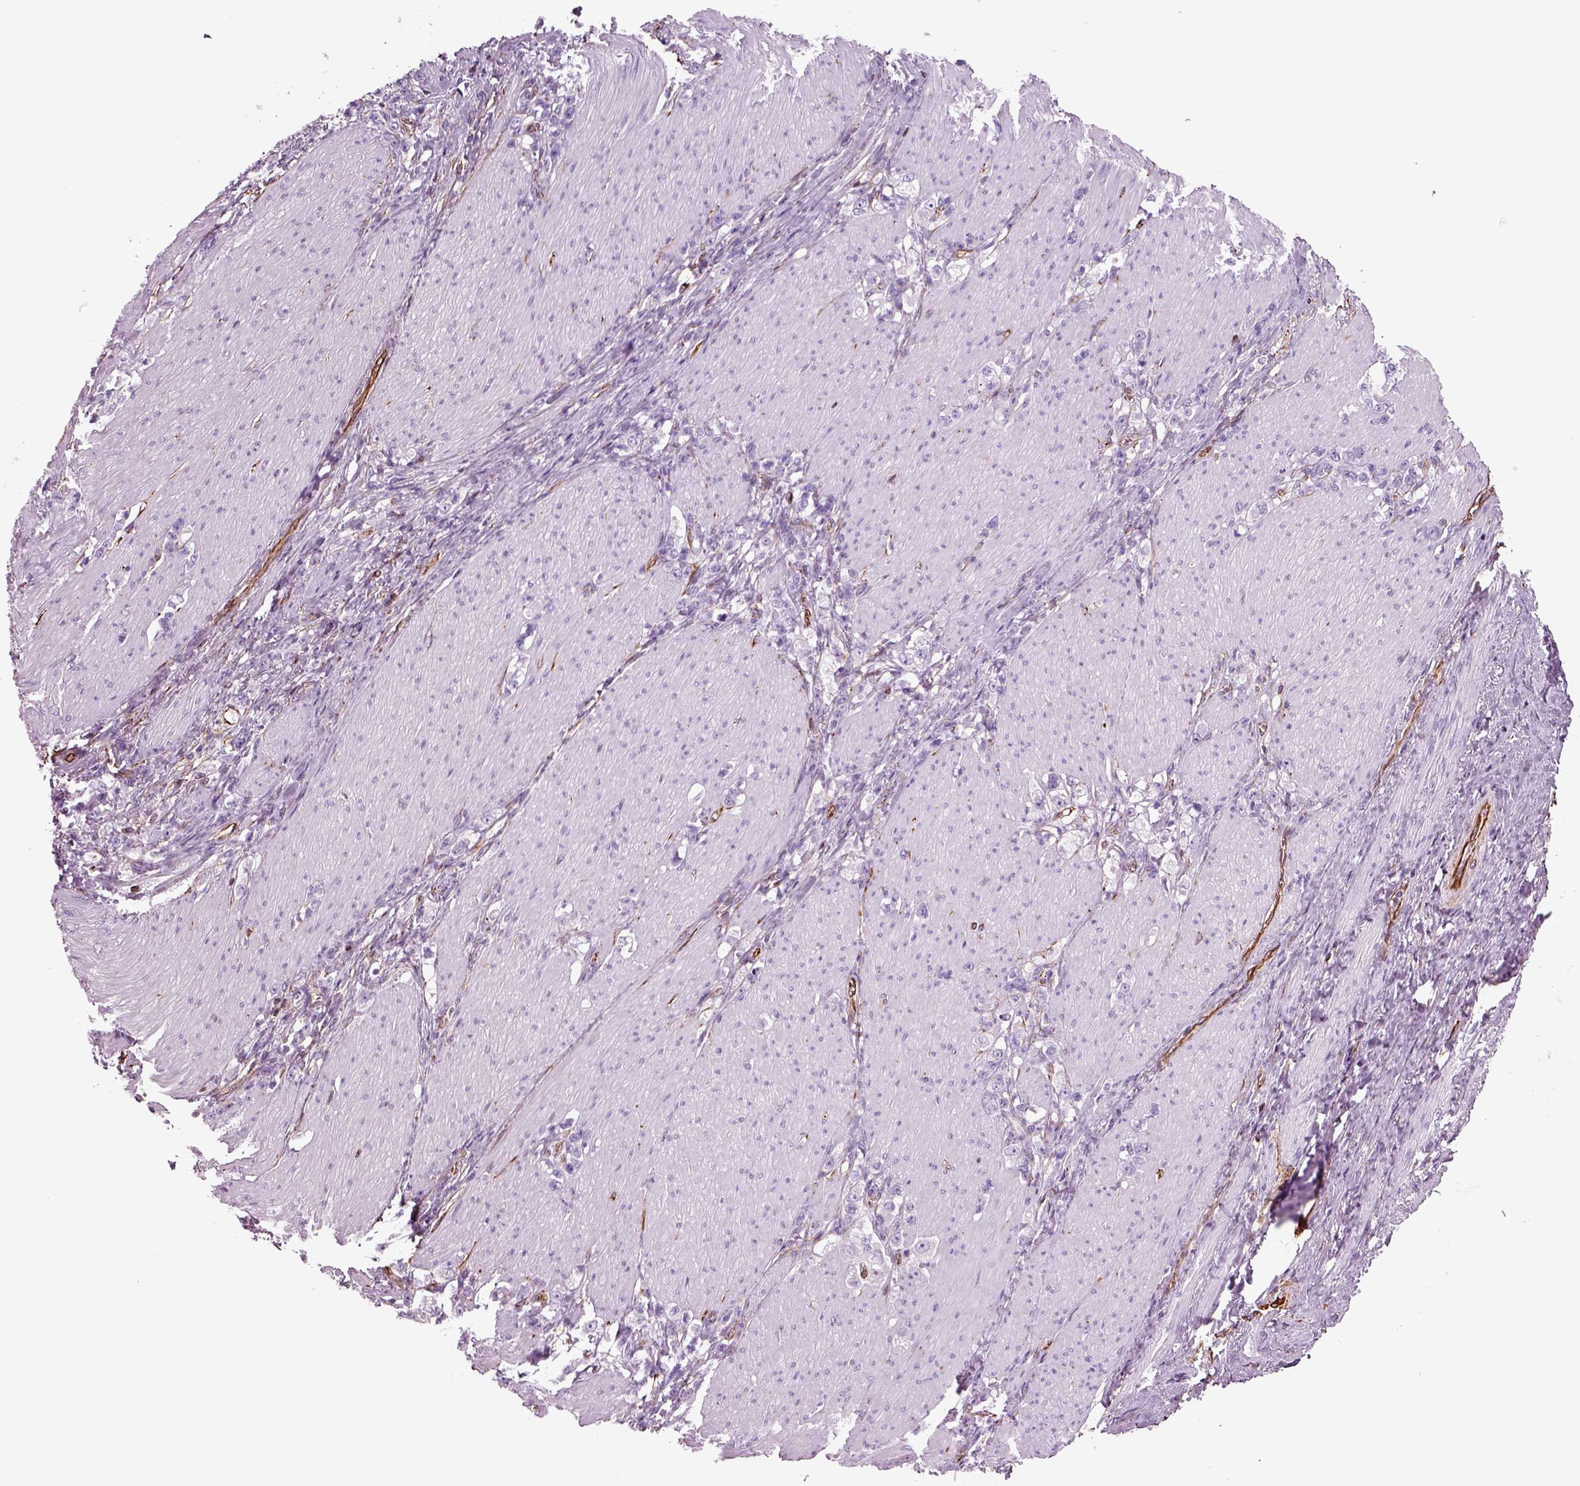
{"staining": {"intensity": "negative", "quantity": "none", "location": "none"}, "tissue": "stomach cancer", "cell_type": "Tumor cells", "image_type": "cancer", "snomed": [{"axis": "morphology", "description": "Adenocarcinoma, NOS"}, {"axis": "topography", "description": "Stomach, lower"}], "caption": "Stomach cancer stained for a protein using immunohistochemistry (IHC) demonstrates no positivity tumor cells.", "gene": "ACER3", "patient": {"sex": "male", "age": 88}}